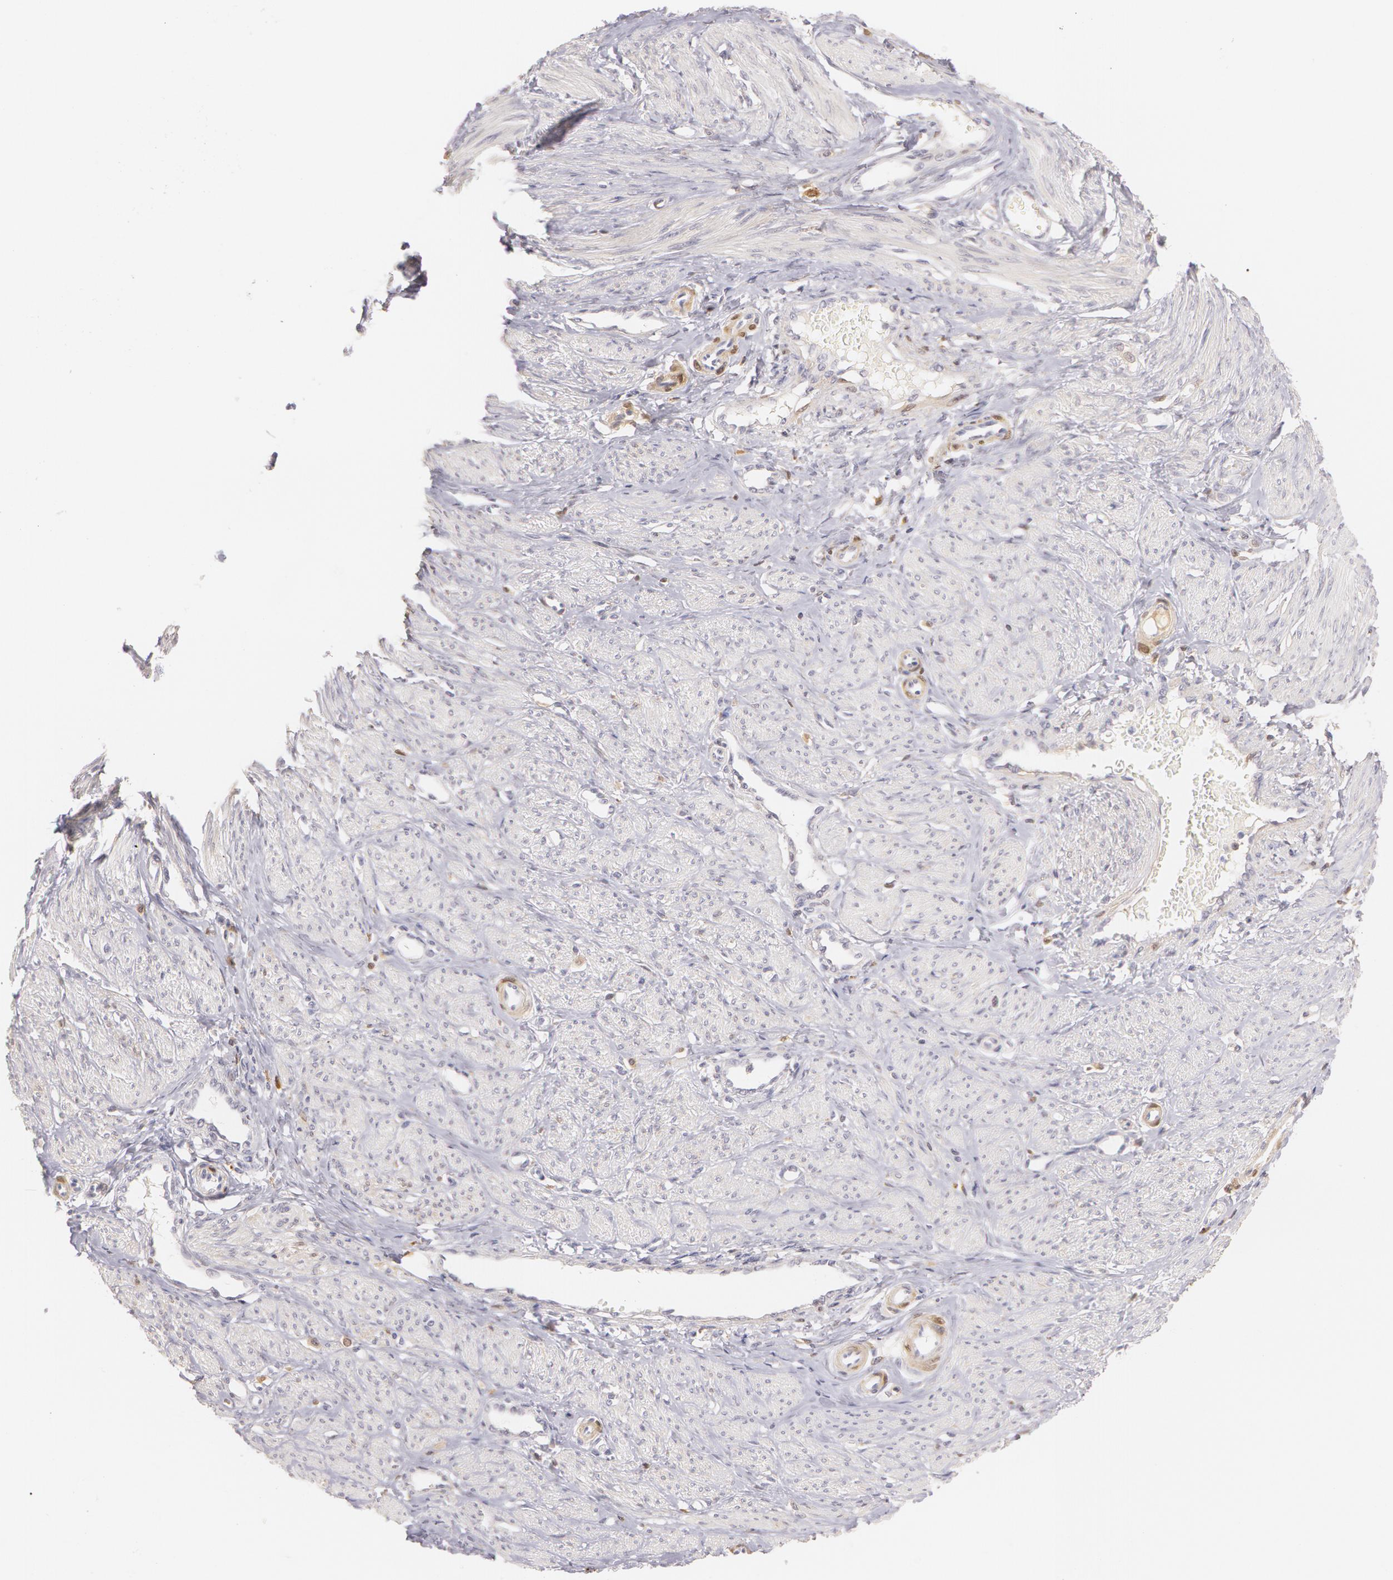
{"staining": {"intensity": "weak", "quantity": "<25%", "location": "nuclear"}, "tissue": "smooth muscle", "cell_type": "Smooth muscle cells", "image_type": "normal", "snomed": [{"axis": "morphology", "description": "Normal tissue, NOS"}, {"axis": "topography", "description": "Smooth muscle"}, {"axis": "topography", "description": "Uterus"}], "caption": "Immunohistochemistry (IHC) image of benign smooth muscle: human smooth muscle stained with DAB (3,3'-diaminobenzidine) demonstrates no significant protein staining in smooth muscle cells. Brightfield microscopy of IHC stained with DAB (3,3'-diaminobenzidine) (brown) and hematoxylin (blue), captured at high magnification.", "gene": "LBP", "patient": {"sex": "female", "age": 39}}